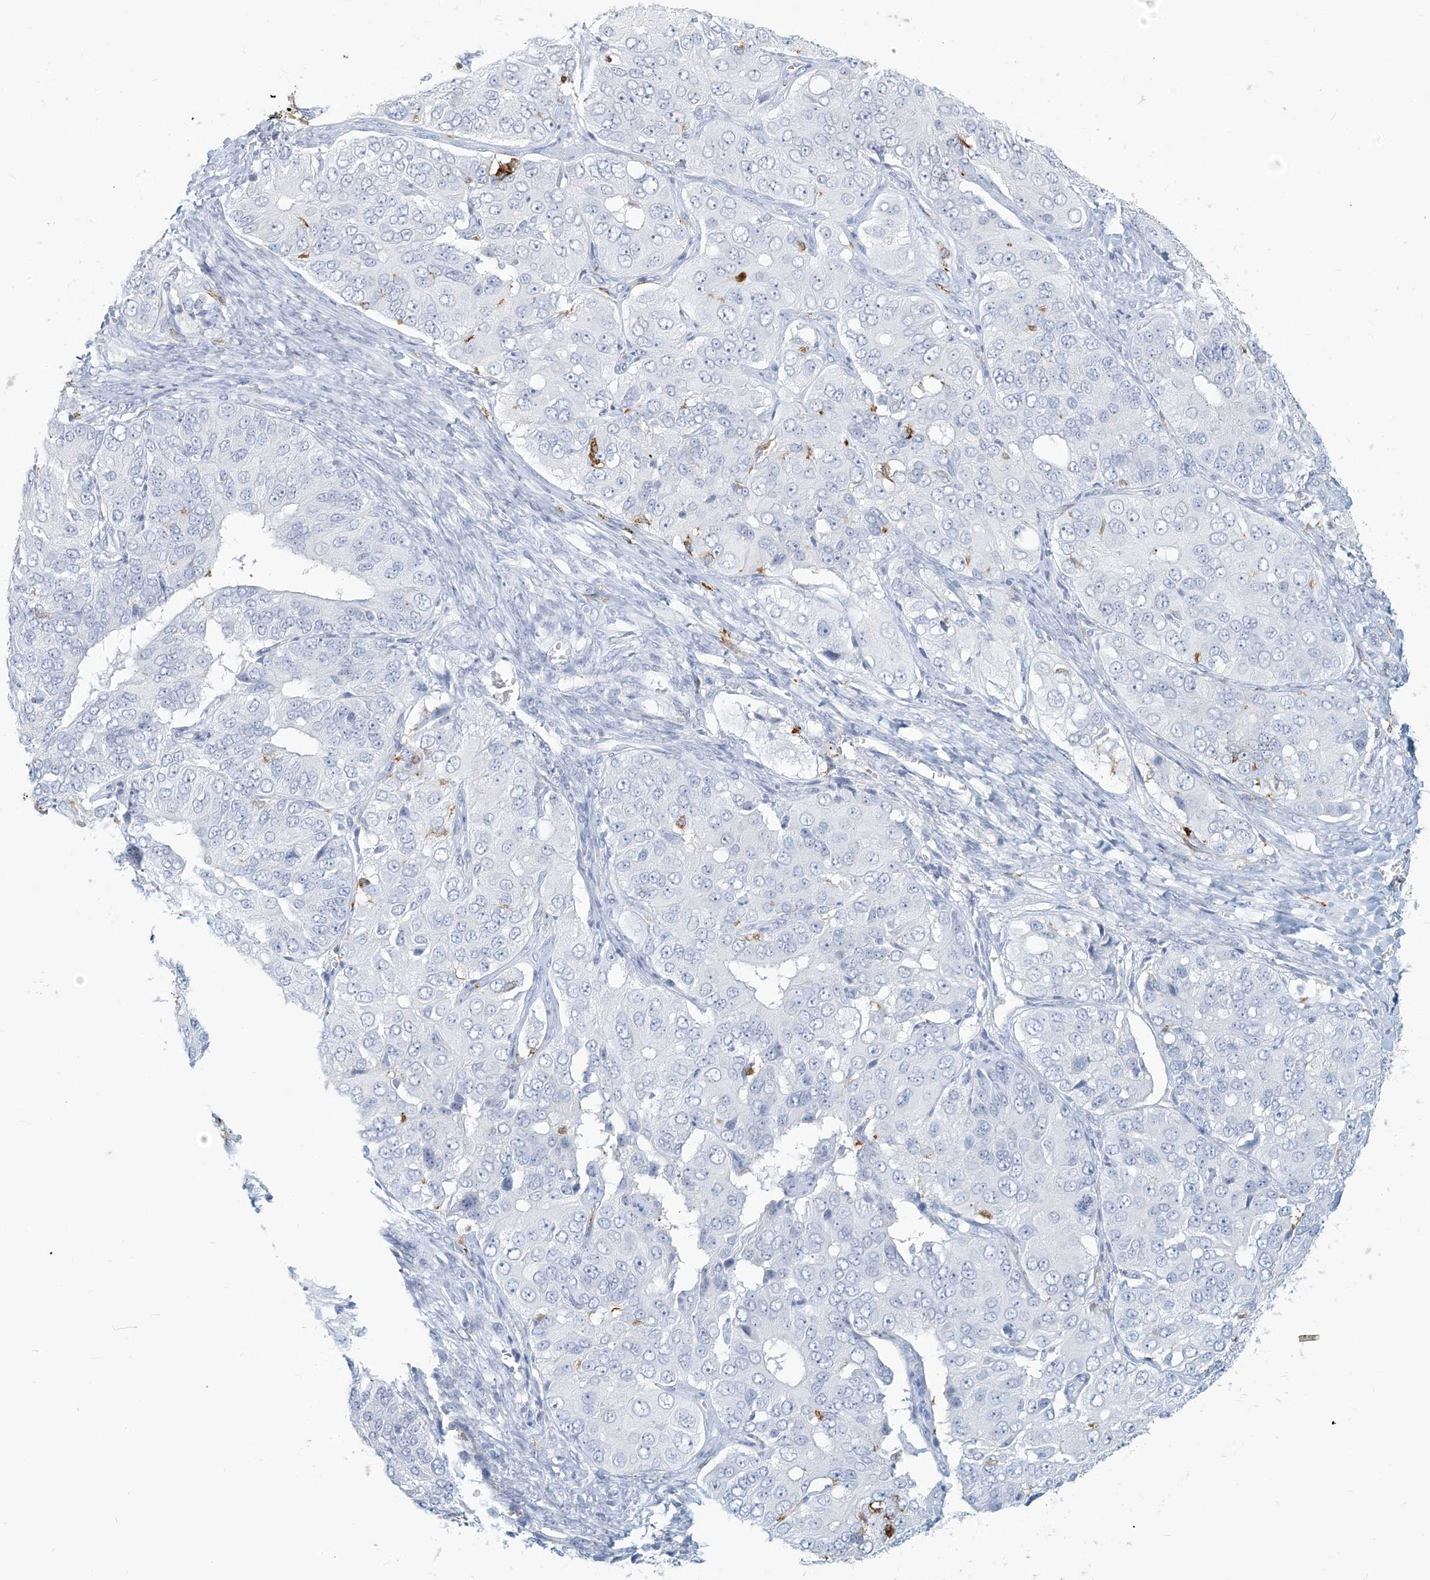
{"staining": {"intensity": "negative", "quantity": "none", "location": "none"}, "tissue": "ovarian cancer", "cell_type": "Tumor cells", "image_type": "cancer", "snomed": [{"axis": "morphology", "description": "Carcinoma, endometroid"}, {"axis": "topography", "description": "Ovary"}], "caption": "Tumor cells show no significant protein positivity in ovarian cancer.", "gene": "HLA-DRB1", "patient": {"sex": "female", "age": 51}}